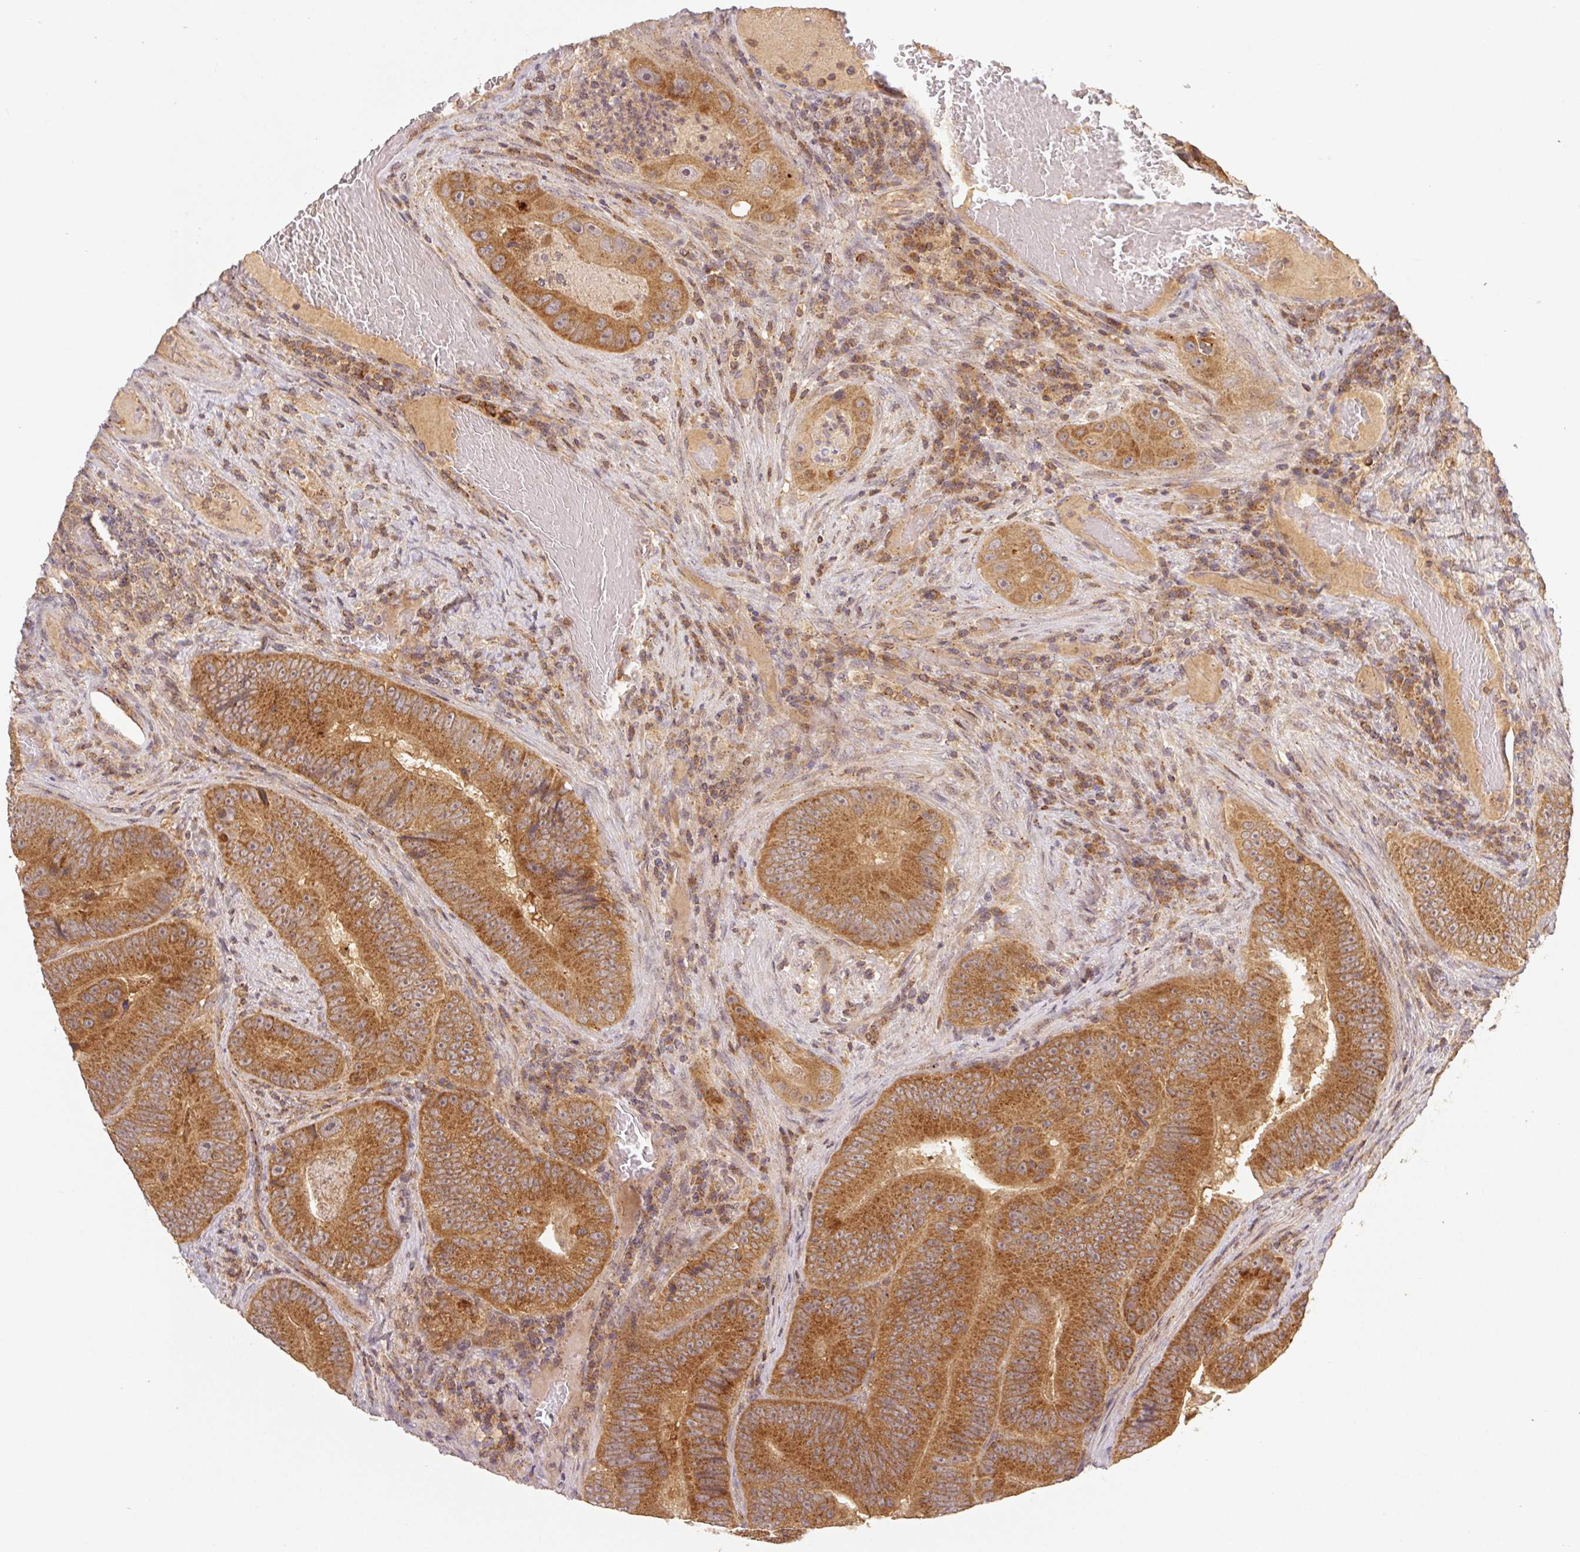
{"staining": {"intensity": "moderate", "quantity": ">75%", "location": "cytoplasmic/membranous"}, "tissue": "colorectal cancer", "cell_type": "Tumor cells", "image_type": "cancer", "snomed": [{"axis": "morphology", "description": "Adenocarcinoma, NOS"}, {"axis": "topography", "description": "Colon"}], "caption": "This histopathology image reveals immunohistochemistry (IHC) staining of human adenocarcinoma (colorectal), with medium moderate cytoplasmic/membranous positivity in approximately >75% of tumor cells.", "gene": "MTHFD1", "patient": {"sex": "female", "age": 86}}